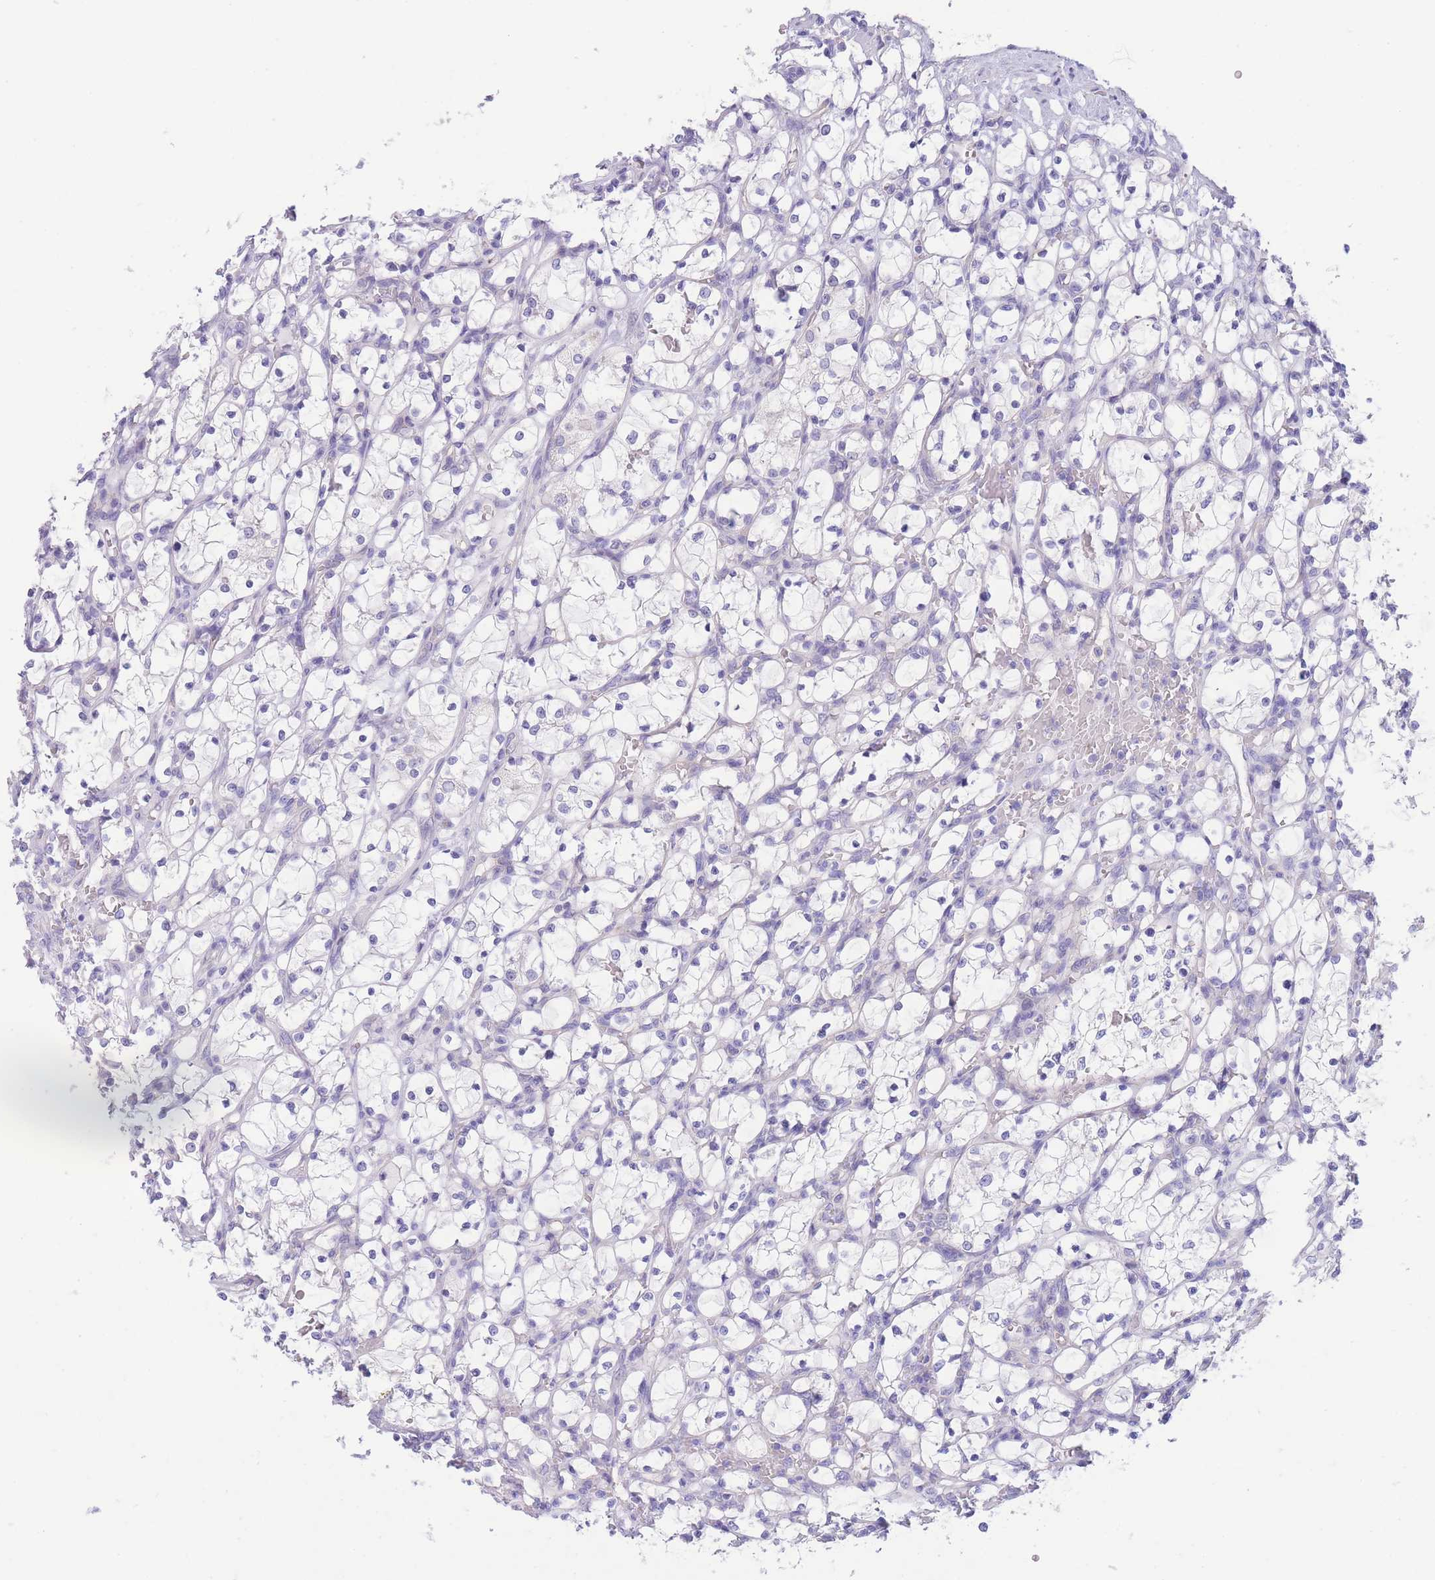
{"staining": {"intensity": "negative", "quantity": "none", "location": "none"}, "tissue": "renal cancer", "cell_type": "Tumor cells", "image_type": "cancer", "snomed": [{"axis": "morphology", "description": "Adenocarcinoma, NOS"}, {"axis": "topography", "description": "Kidney"}], "caption": "A high-resolution photomicrograph shows immunohistochemistry (IHC) staining of renal cancer (adenocarcinoma), which exhibits no significant positivity in tumor cells. Brightfield microscopy of immunohistochemistry (IHC) stained with DAB (3,3'-diaminobenzidine) (brown) and hematoxylin (blue), captured at high magnification.", "gene": "PCDHB3", "patient": {"sex": "female", "age": 69}}